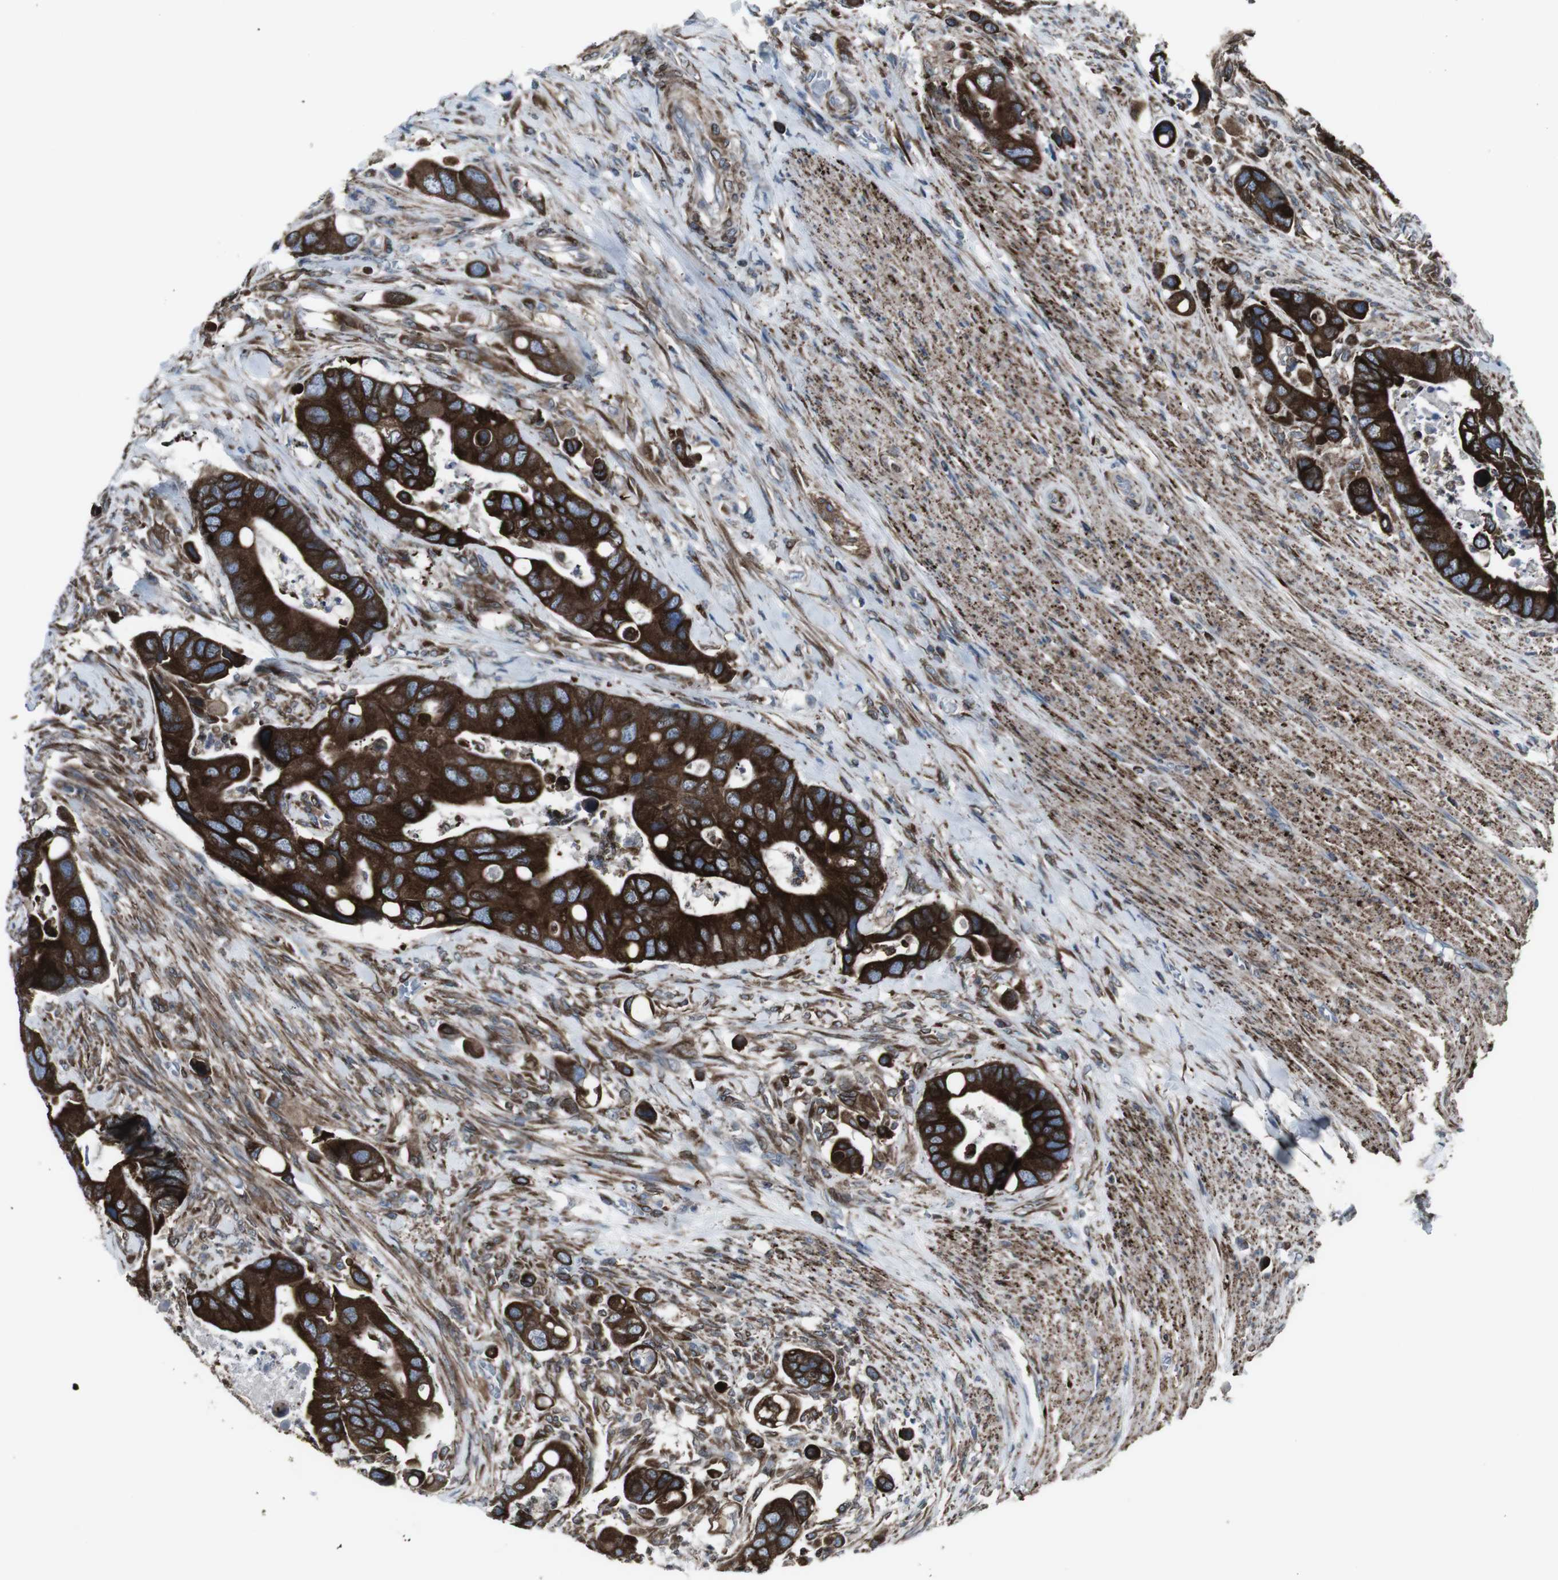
{"staining": {"intensity": "strong", "quantity": ">75%", "location": "cytoplasmic/membranous"}, "tissue": "colorectal cancer", "cell_type": "Tumor cells", "image_type": "cancer", "snomed": [{"axis": "morphology", "description": "Adenocarcinoma, NOS"}, {"axis": "topography", "description": "Rectum"}], "caption": "A high-resolution histopathology image shows immunohistochemistry staining of colorectal cancer (adenocarcinoma), which exhibits strong cytoplasmic/membranous positivity in approximately >75% of tumor cells.", "gene": "LNPK", "patient": {"sex": "female", "age": 57}}